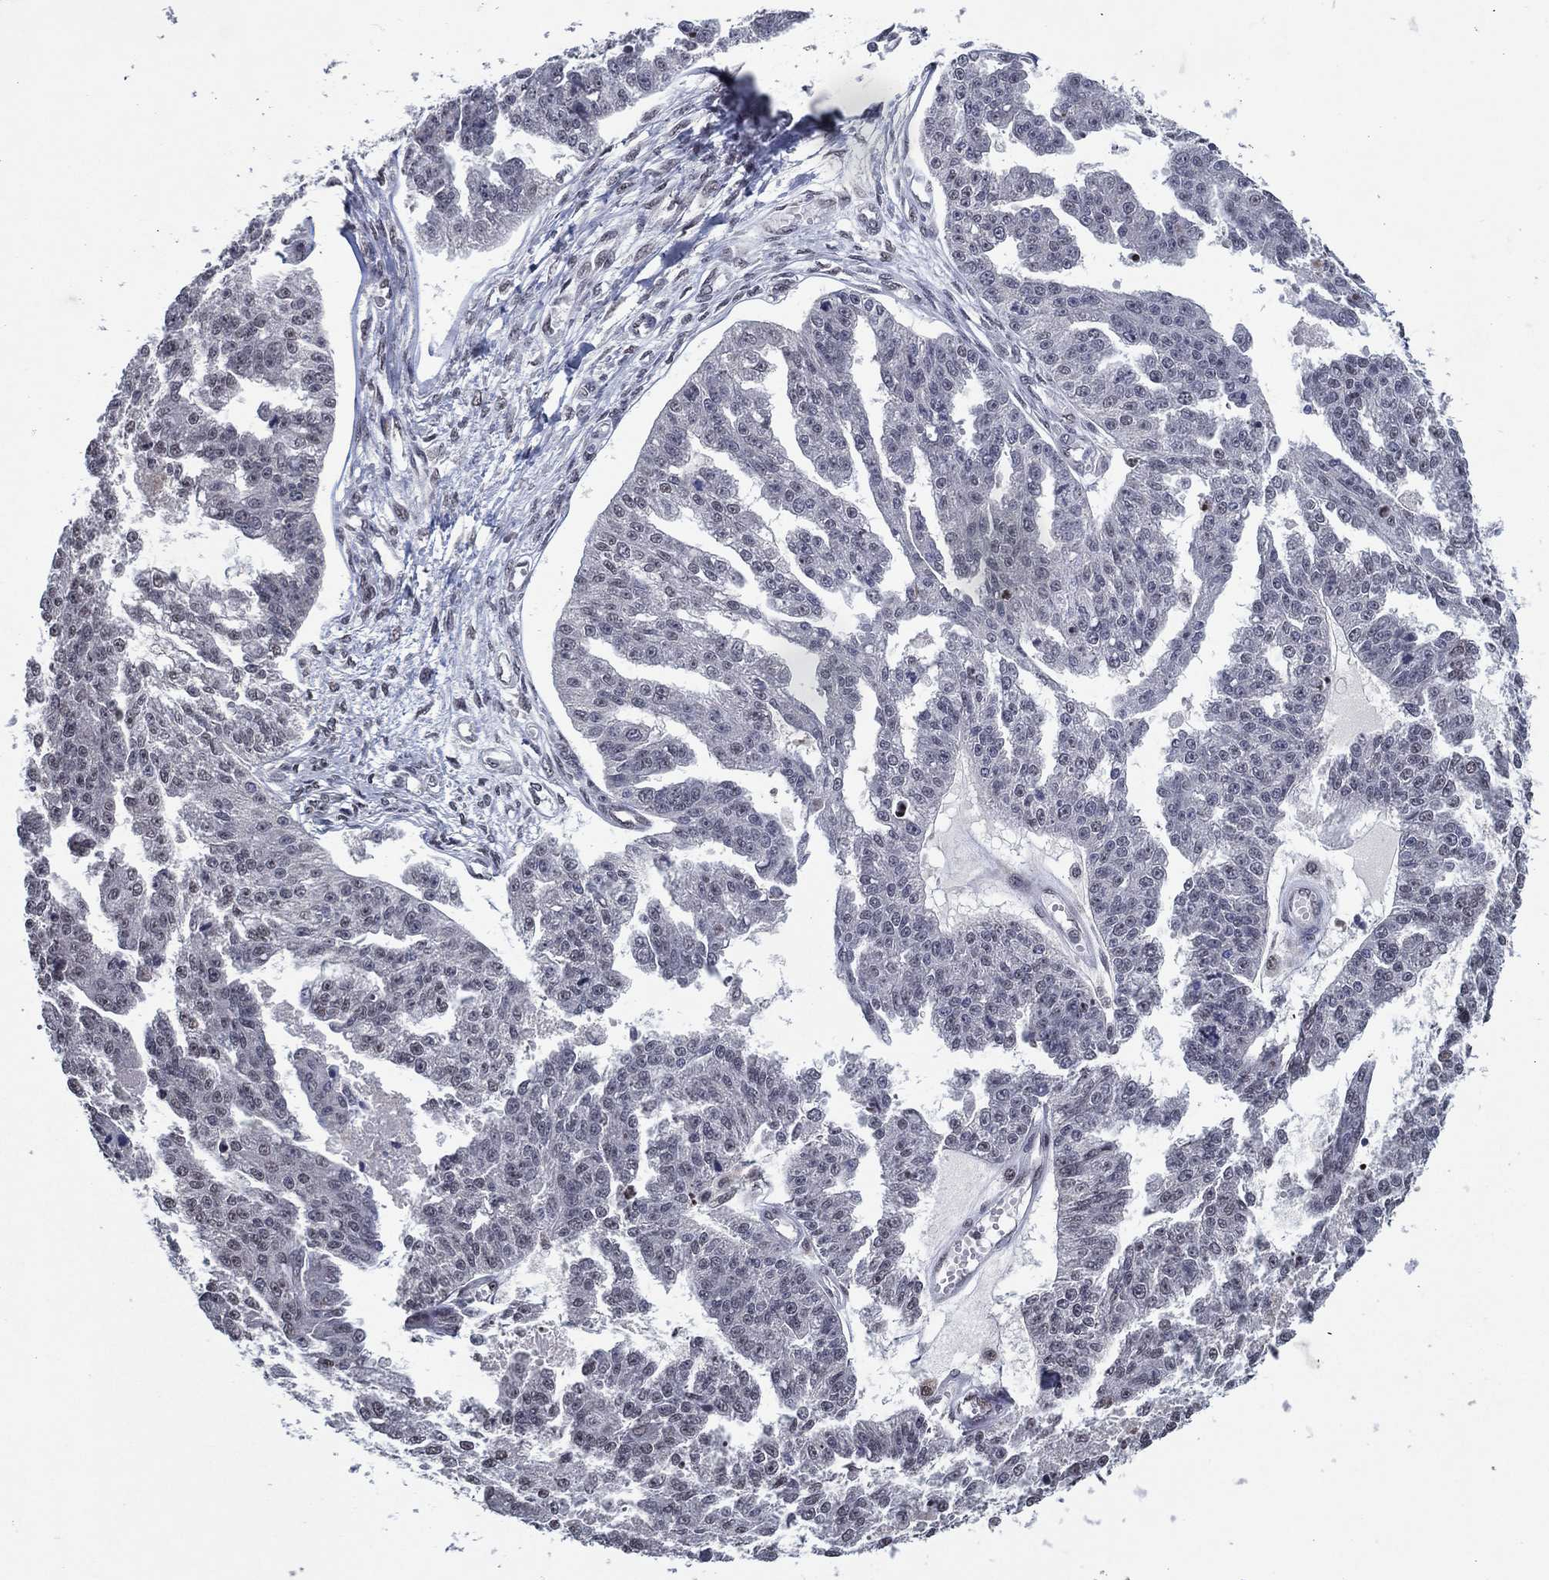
{"staining": {"intensity": "negative", "quantity": "none", "location": "none"}, "tissue": "ovarian cancer", "cell_type": "Tumor cells", "image_type": "cancer", "snomed": [{"axis": "morphology", "description": "Cystadenocarcinoma, serous, NOS"}, {"axis": "topography", "description": "Ovary"}], "caption": "DAB (3,3'-diaminobenzidine) immunohistochemical staining of ovarian cancer (serous cystadenocarcinoma) demonstrates no significant expression in tumor cells. Brightfield microscopy of IHC stained with DAB (3,3'-diaminobenzidine) (brown) and hematoxylin (blue), captured at high magnification.", "gene": "ZBTB42", "patient": {"sex": "female", "age": 58}}